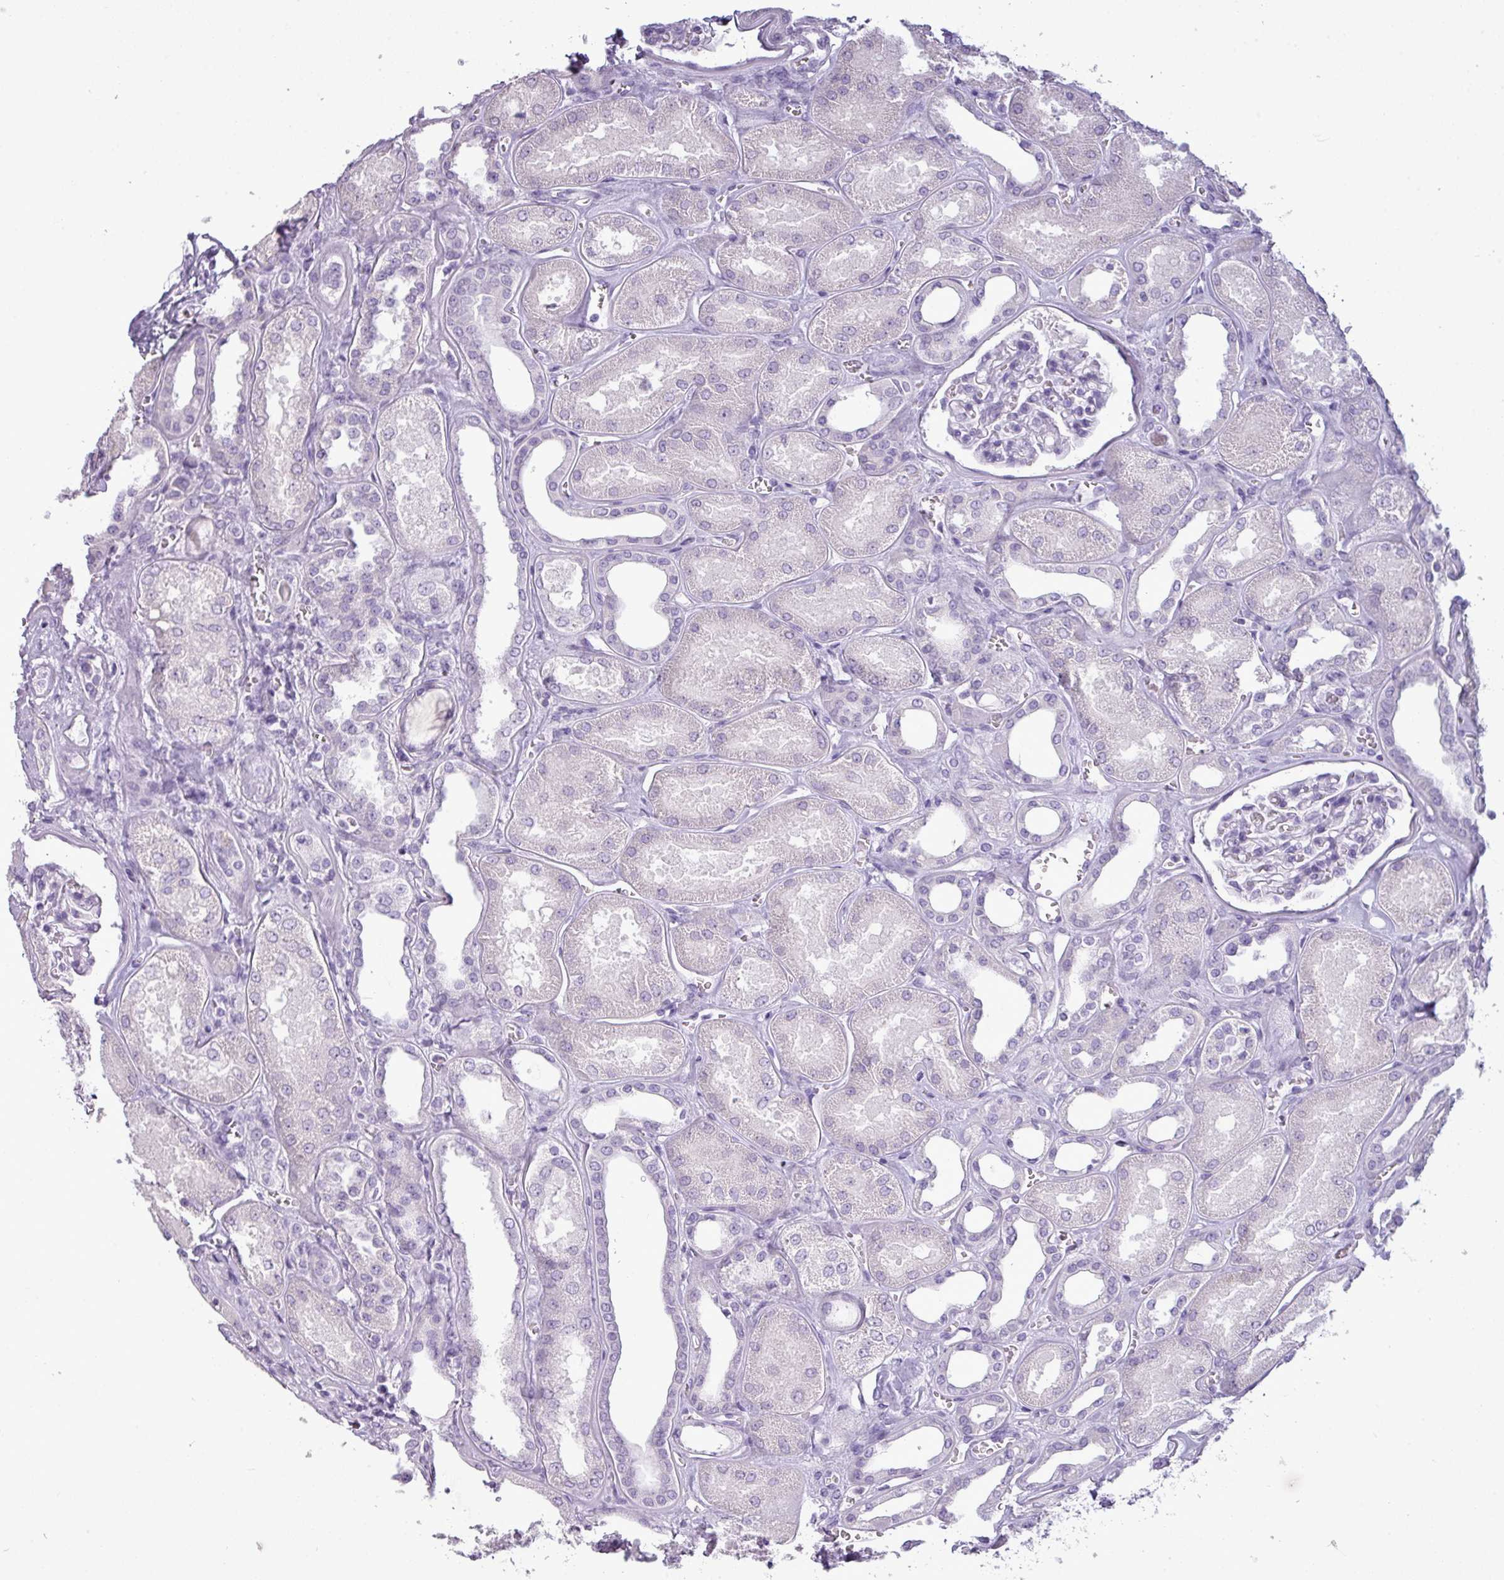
{"staining": {"intensity": "negative", "quantity": "none", "location": "none"}, "tissue": "kidney", "cell_type": "Cells in glomeruli", "image_type": "normal", "snomed": [{"axis": "morphology", "description": "Normal tissue, NOS"}, {"axis": "morphology", "description": "Adenocarcinoma, NOS"}, {"axis": "topography", "description": "Kidney"}], "caption": "Cells in glomeruli show no significant protein staining in normal kidney. (DAB (3,3'-diaminobenzidine) IHC with hematoxylin counter stain).", "gene": "TMEM91", "patient": {"sex": "female", "age": 68}}